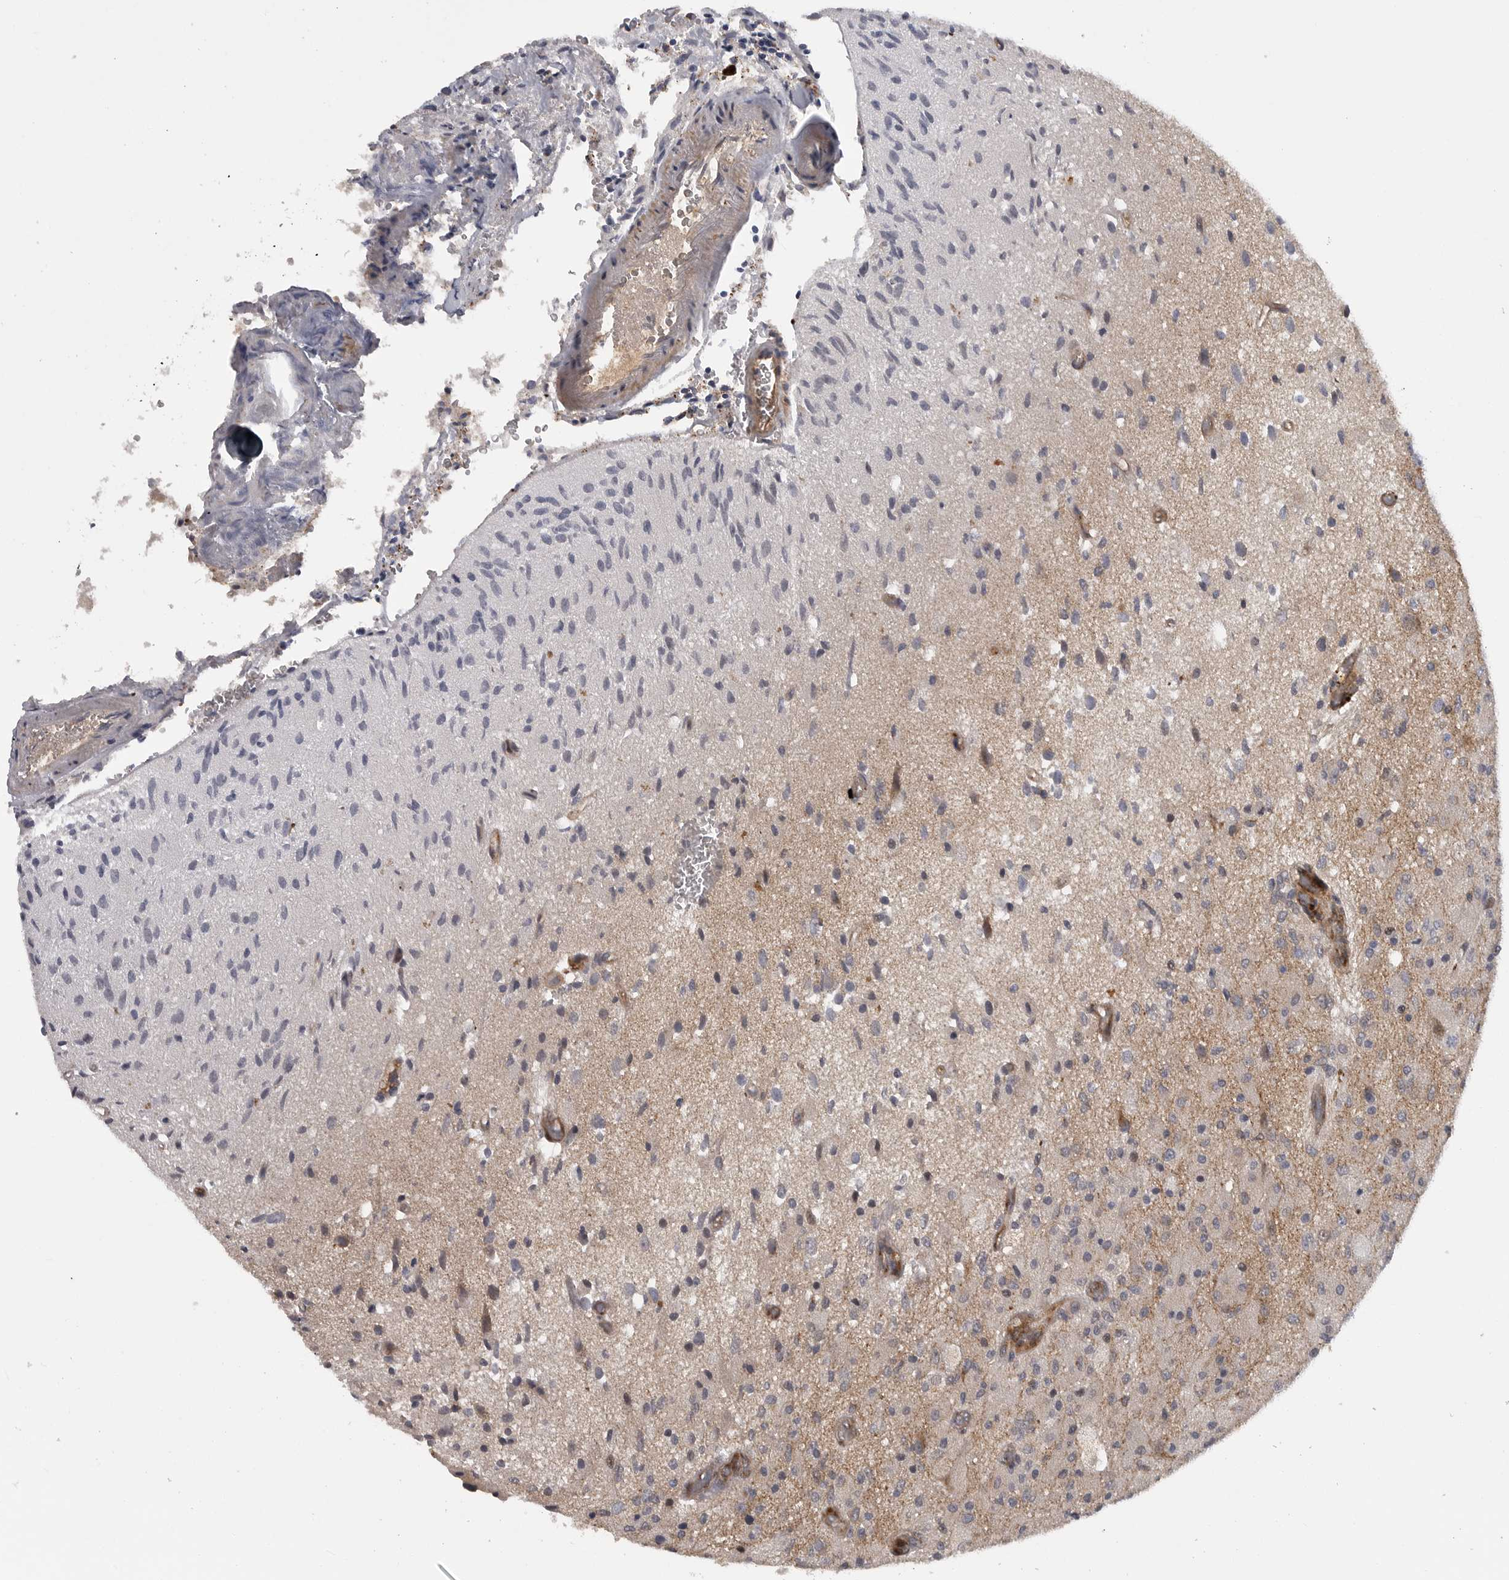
{"staining": {"intensity": "weak", "quantity": "<25%", "location": "cytoplasmic/membranous"}, "tissue": "glioma", "cell_type": "Tumor cells", "image_type": "cancer", "snomed": [{"axis": "morphology", "description": "Normal tissue, NOS"}, {"axis": "morphology", "description": "Glioma, malignant, High grade"}, {"axis": "topography", "description": "Cerebral cortex"}], "caption": "Immunohistochemical staining of glioma reveals no significant staining in tumor cells.", "gene": "TMPRSS11F", "patient": {"sex": "male", "age": 77}}